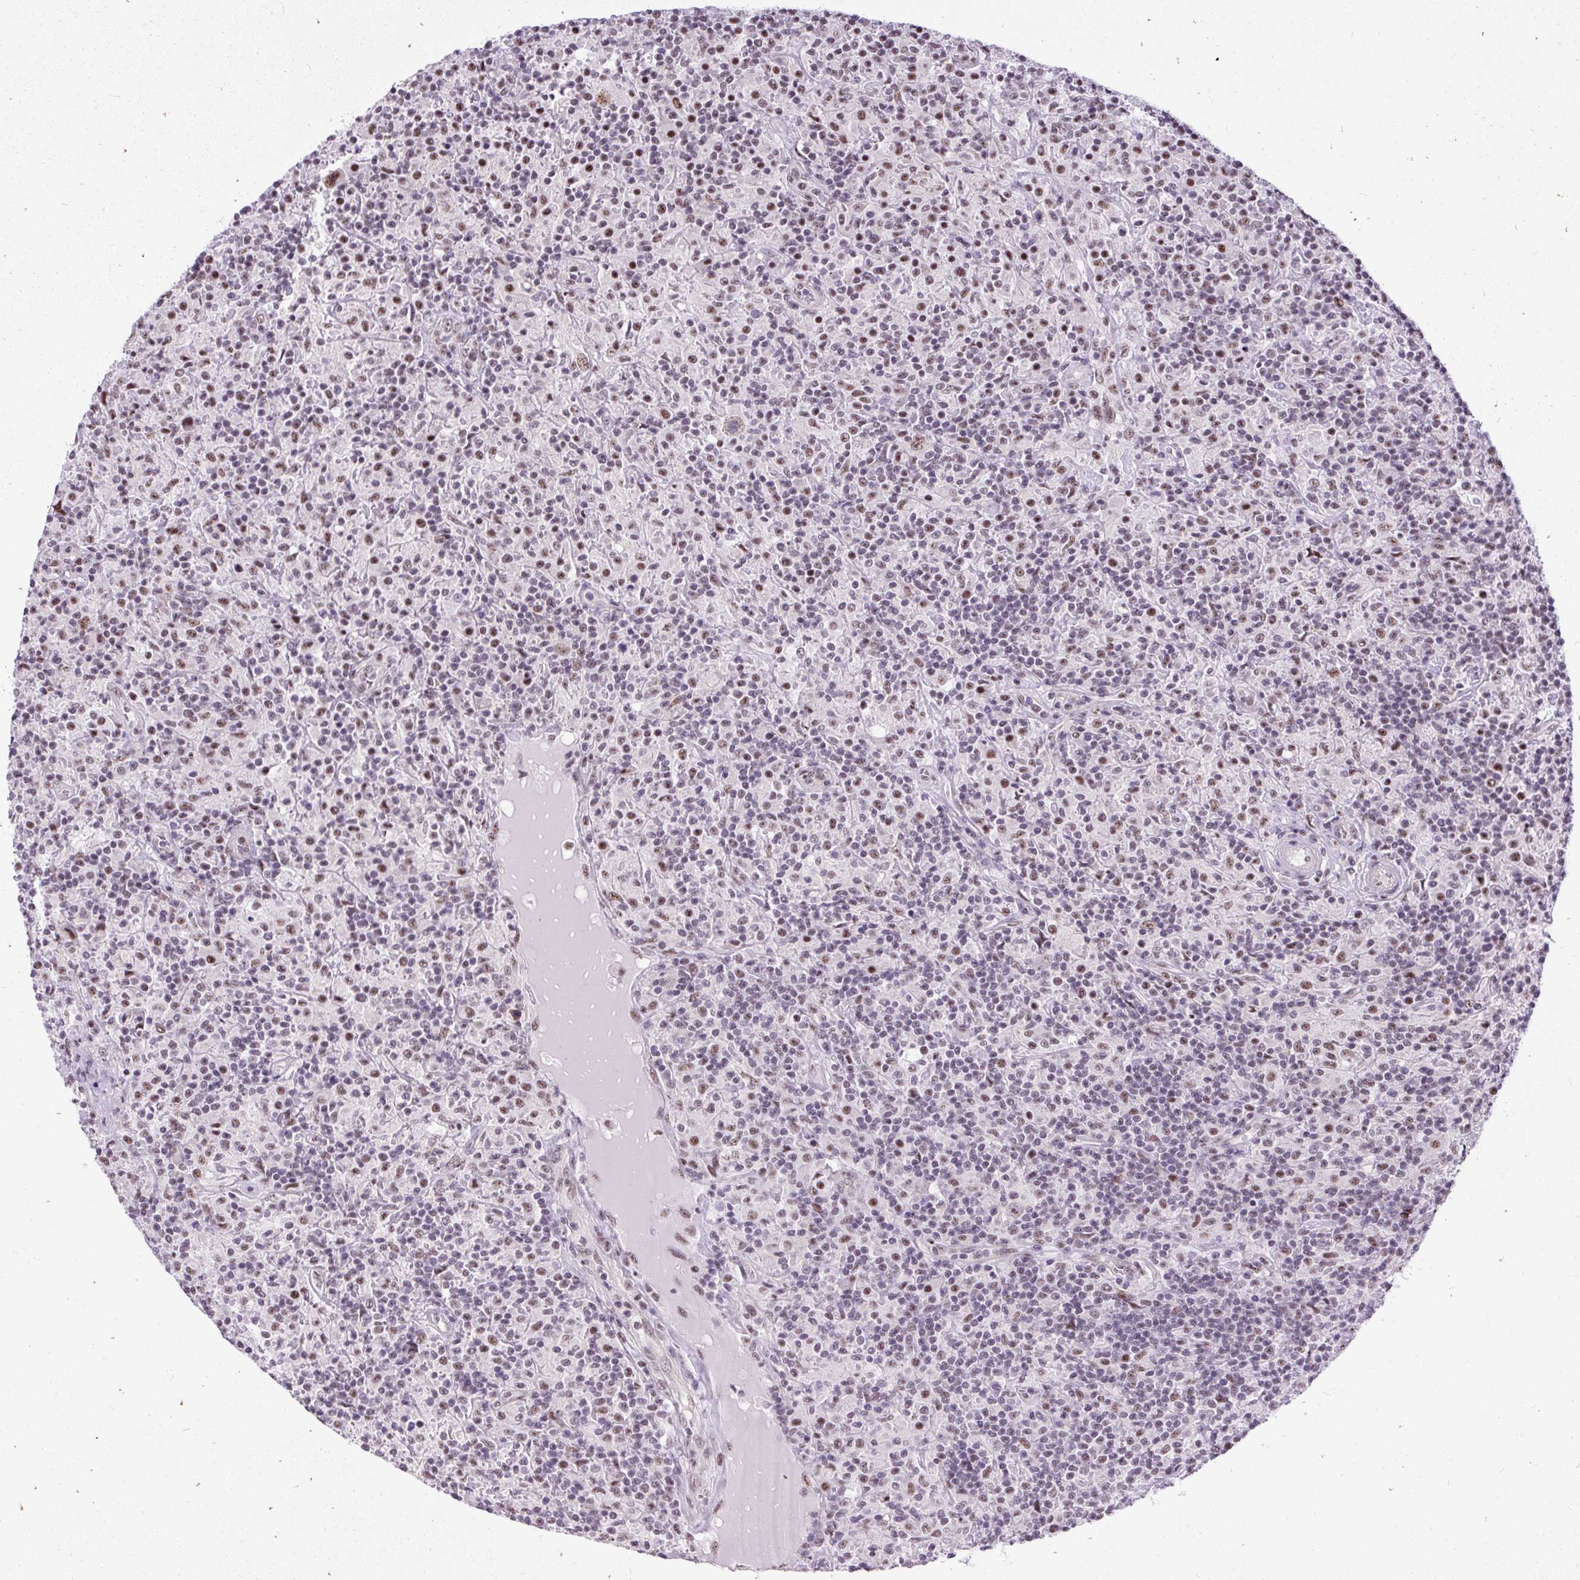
{"staining": {"intensity": "moderate", "quantity": ">75%", "location": "nuclear"}, "tissue": "lymphoma", "cell_type": "Tumor cells", "image_type": "cancer", "snomed": [{"axis": "morphology", "description": "Hodgkin's disease, NOS"}, {"axis": "topography", "description": "Lymph node"}], "caption": "Lymphoma stained with DAB immunohistochemistry reveals medium levels of moderate nuclear staining in approximately >75% of tumor cells.", "gene": "SMC5", "patient": {"sex": "male", "age": 70}}